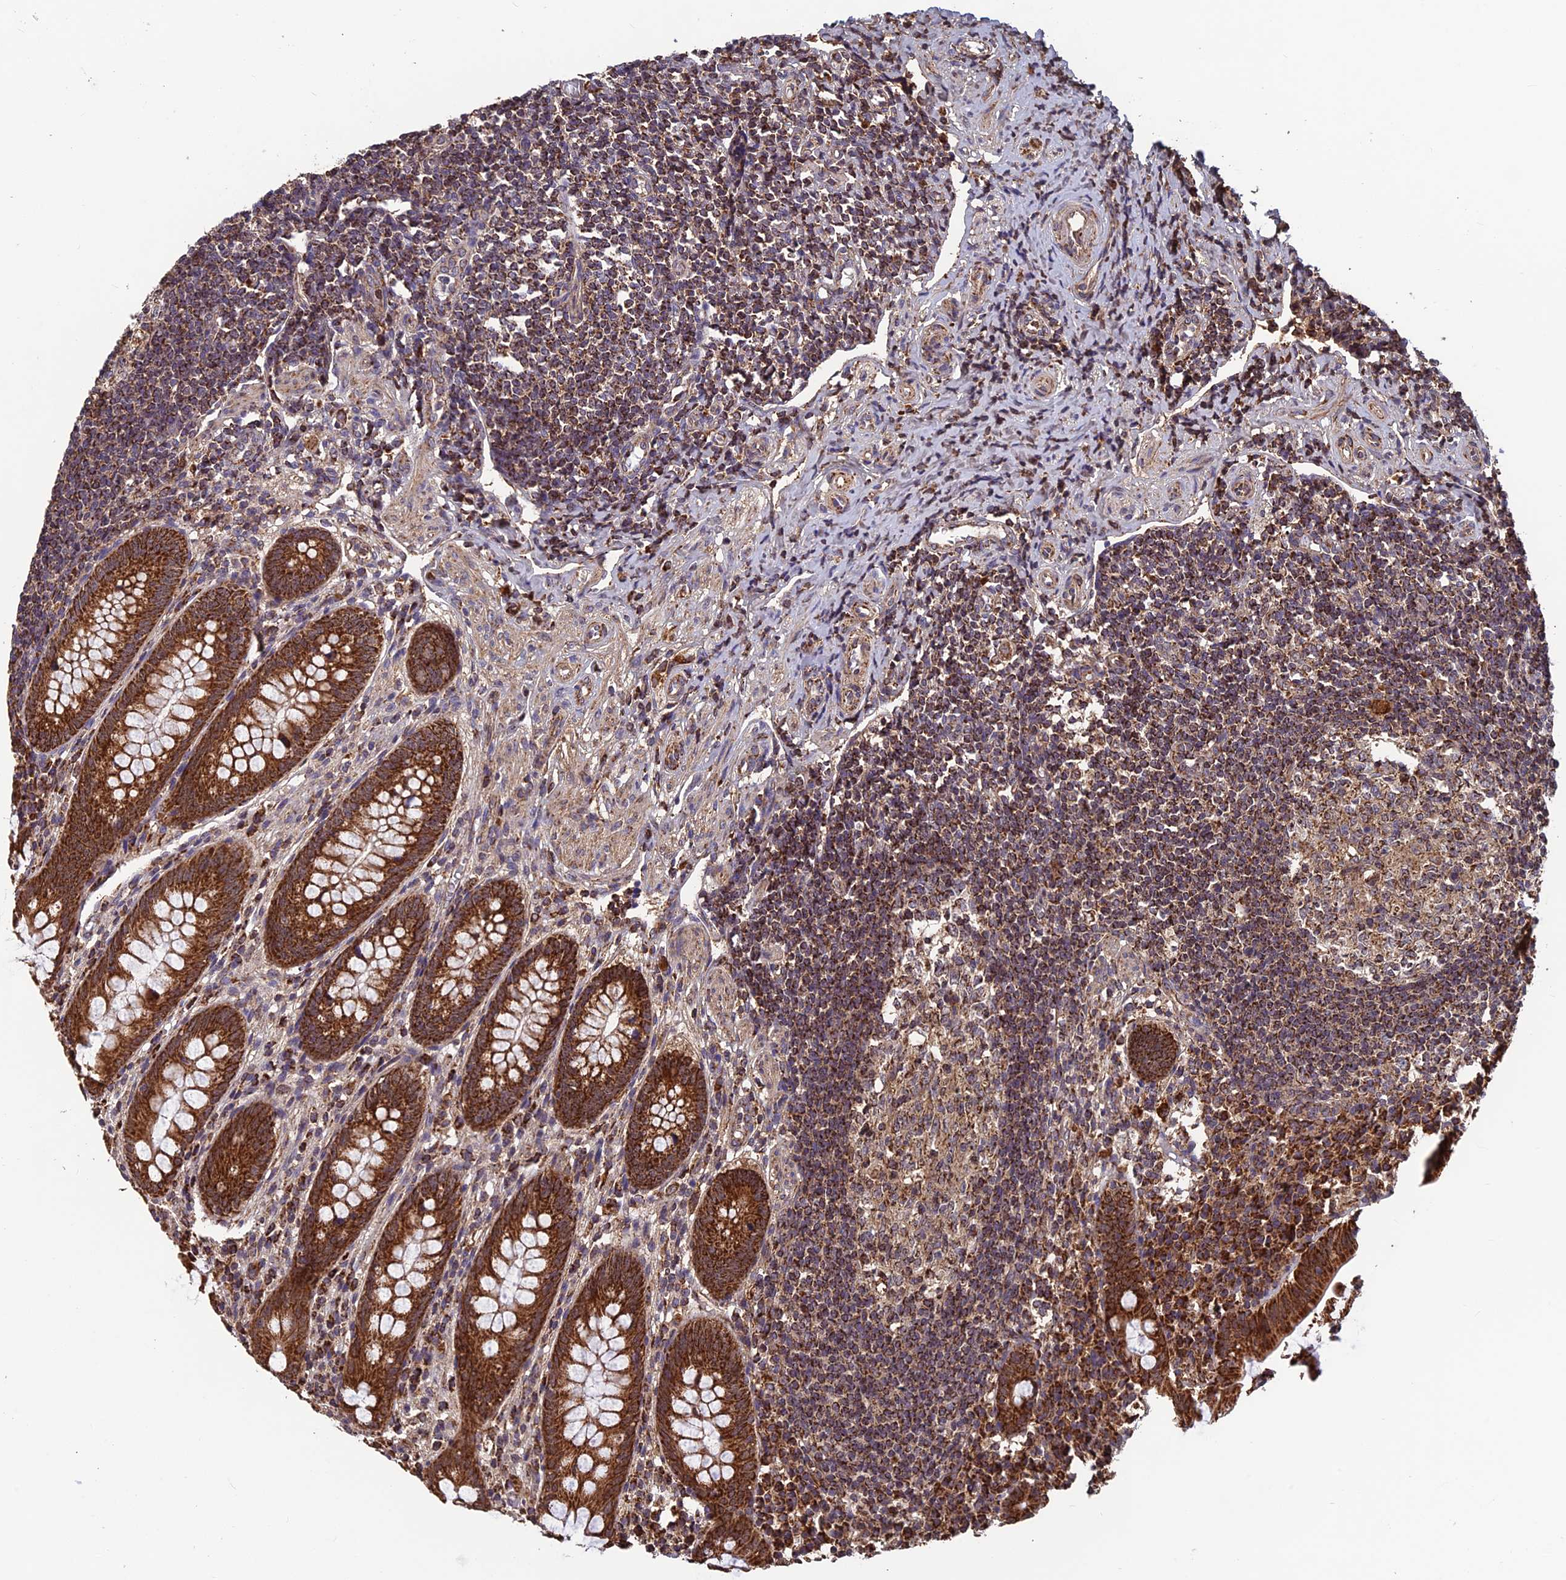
{"staining": {"intensity": "strong", "quantity": ">75%", "location": "cytoplasmic/membranous"}, "tissue": "appendix", "cell_type": "Glandular cells", "image_type": "normal", "snomed": [{"axis": "morphology", "description": "Normal tissue, NOS"}, {"axis": "topography", "description": "Appendix"}], "caption": "Unremarkable appendix exhibits strong cytoplasmic/membranous positivity in approximately >75% of glandular cells, visualized by immunohistochemistry. (DAB (3,3'-diaminobenzidine) IHC, brown staining for protein, blue staining for nuclei).", "gene": "CCDC15", "patient": {"sex": "female", "age": 33}}